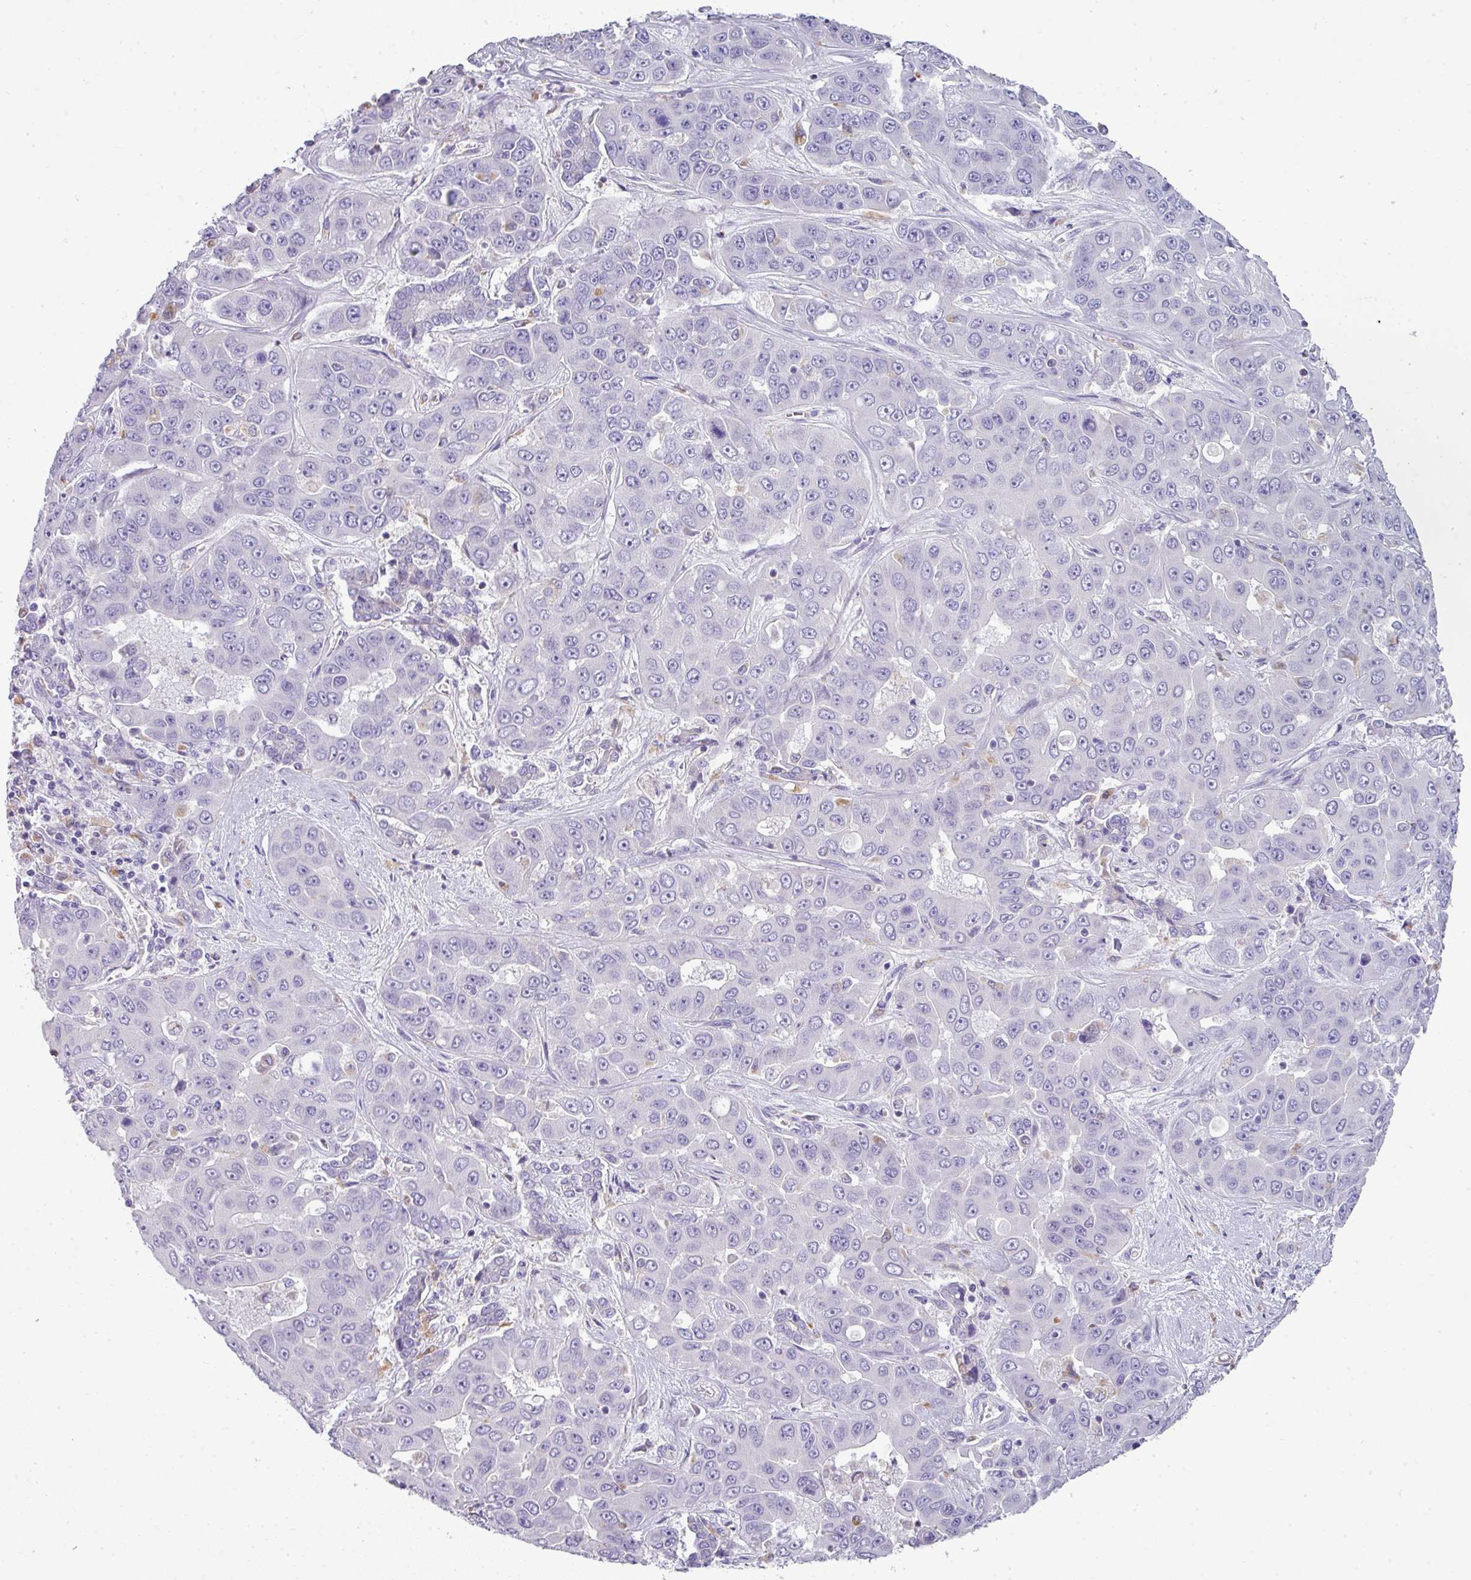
{"staining": {"intensity": "negative", "quantity": "none", "location": "none"}, "tissue": "liver cancer", "cell_type": "Tumor cells", "image_type": "cancer", "snomed": [{"axis": "morphology", "description": "Cholangiocarcinoma"}, {"axis": "topography", "description": "Liver"}], "caption": "Immunohistochemistry micrograph of neoplastic tissue: liver cholangiocarcinoma stained with DAB shows no significant protein positivity in tumor cells.", "gene": "ZNF568", "patient": {"sex": "female", "age": 52}}